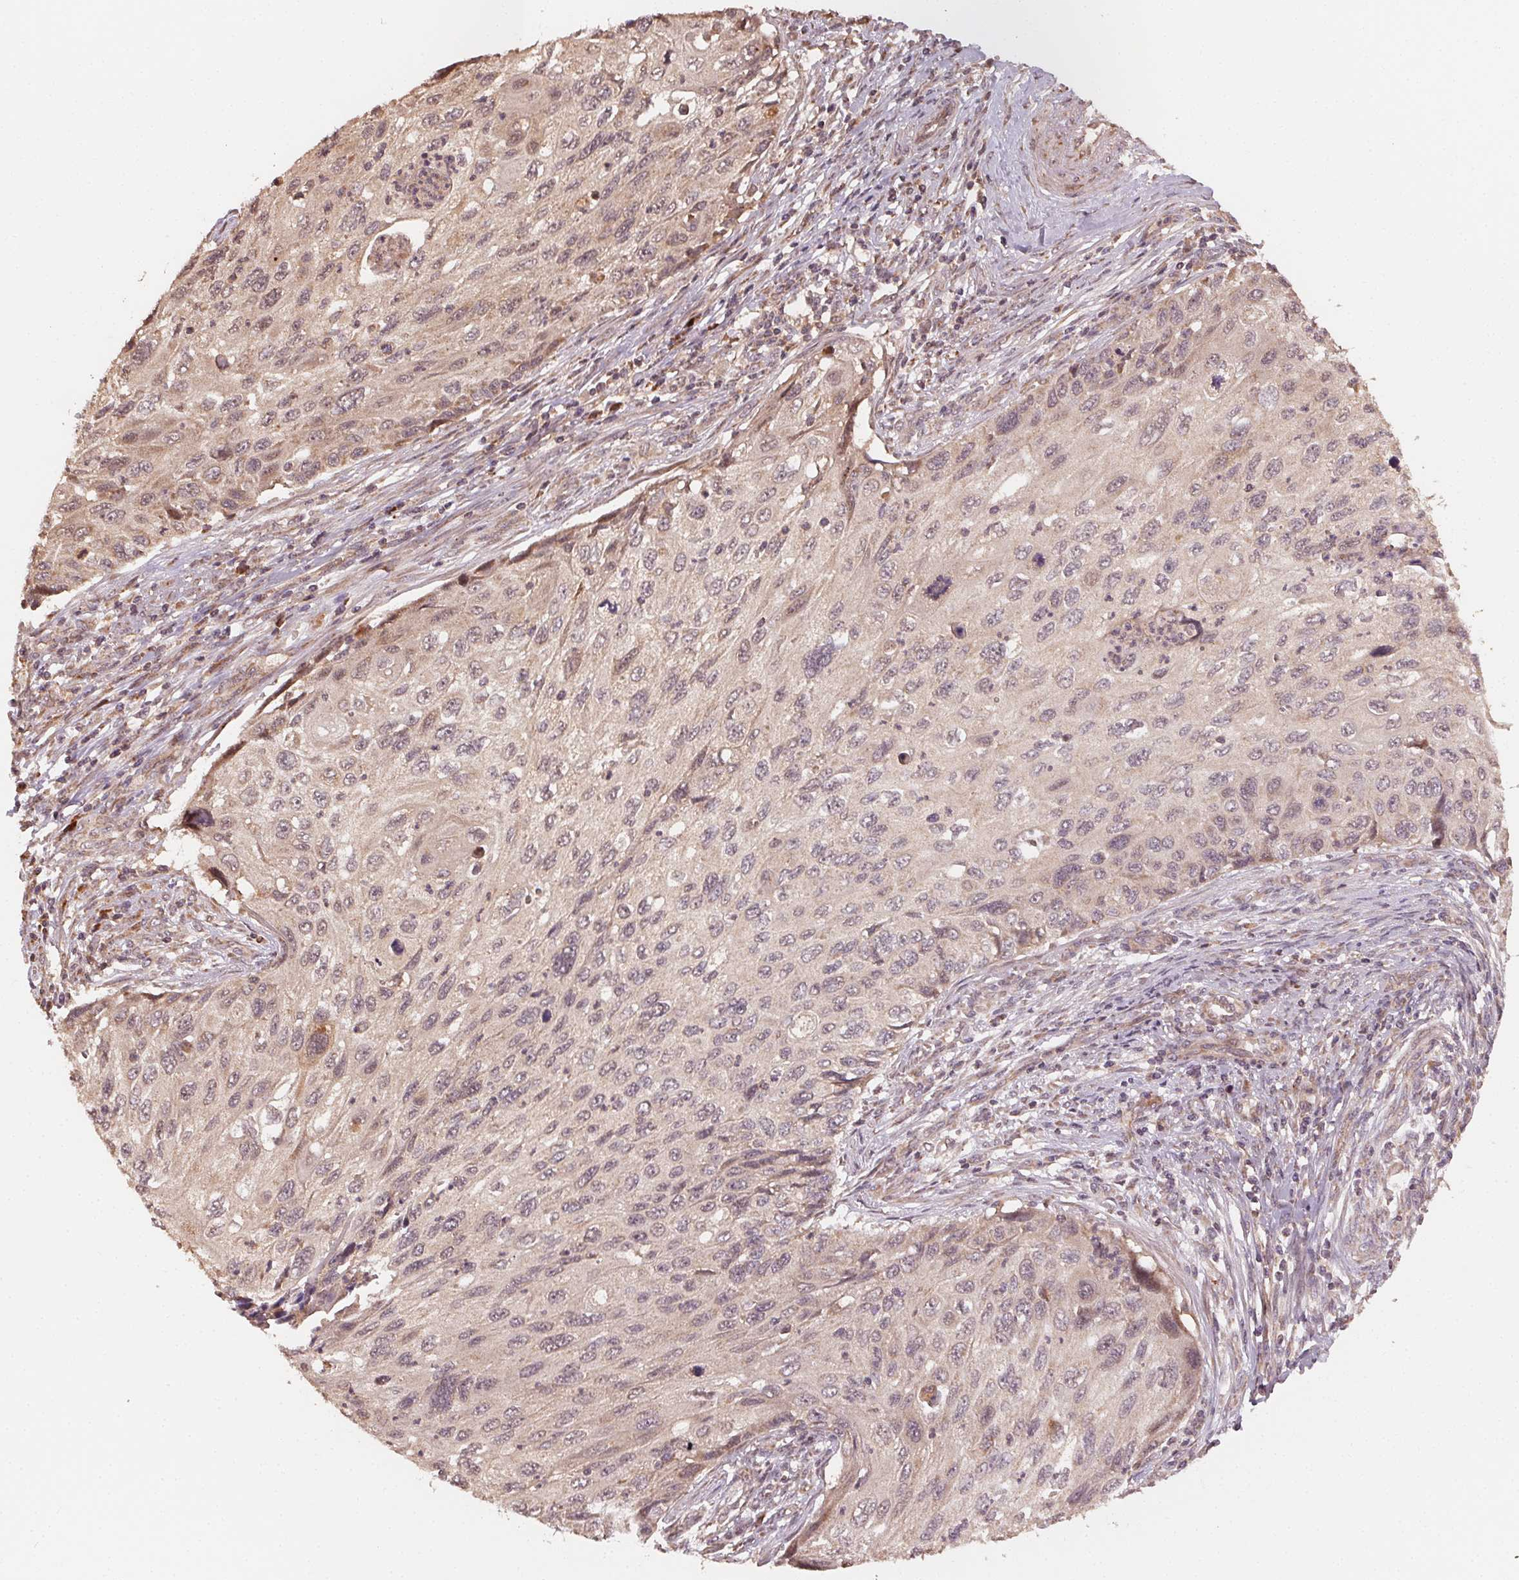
{"staining": {"intensity": "weak", "quantity": "25%-75%", "location": "cytoplasmic/membranous"}, "tissue": "cervical cancer", "cell_type": "Tumor cells", "image_type": "cancer", "snomed": [{"axis": "morphology", "description": "Squamous cell carcinoma, NOS"}, {"axis": "topography", "description": "Cervix"}], "caption": "A brown stain shows weak cytoplasmic/membranous positivity of a protein in cervical cancer (squamous cell carcinoma) tumor cells.", "gene": "WBP2", "patient": {"sex": "female", "age": 70}}